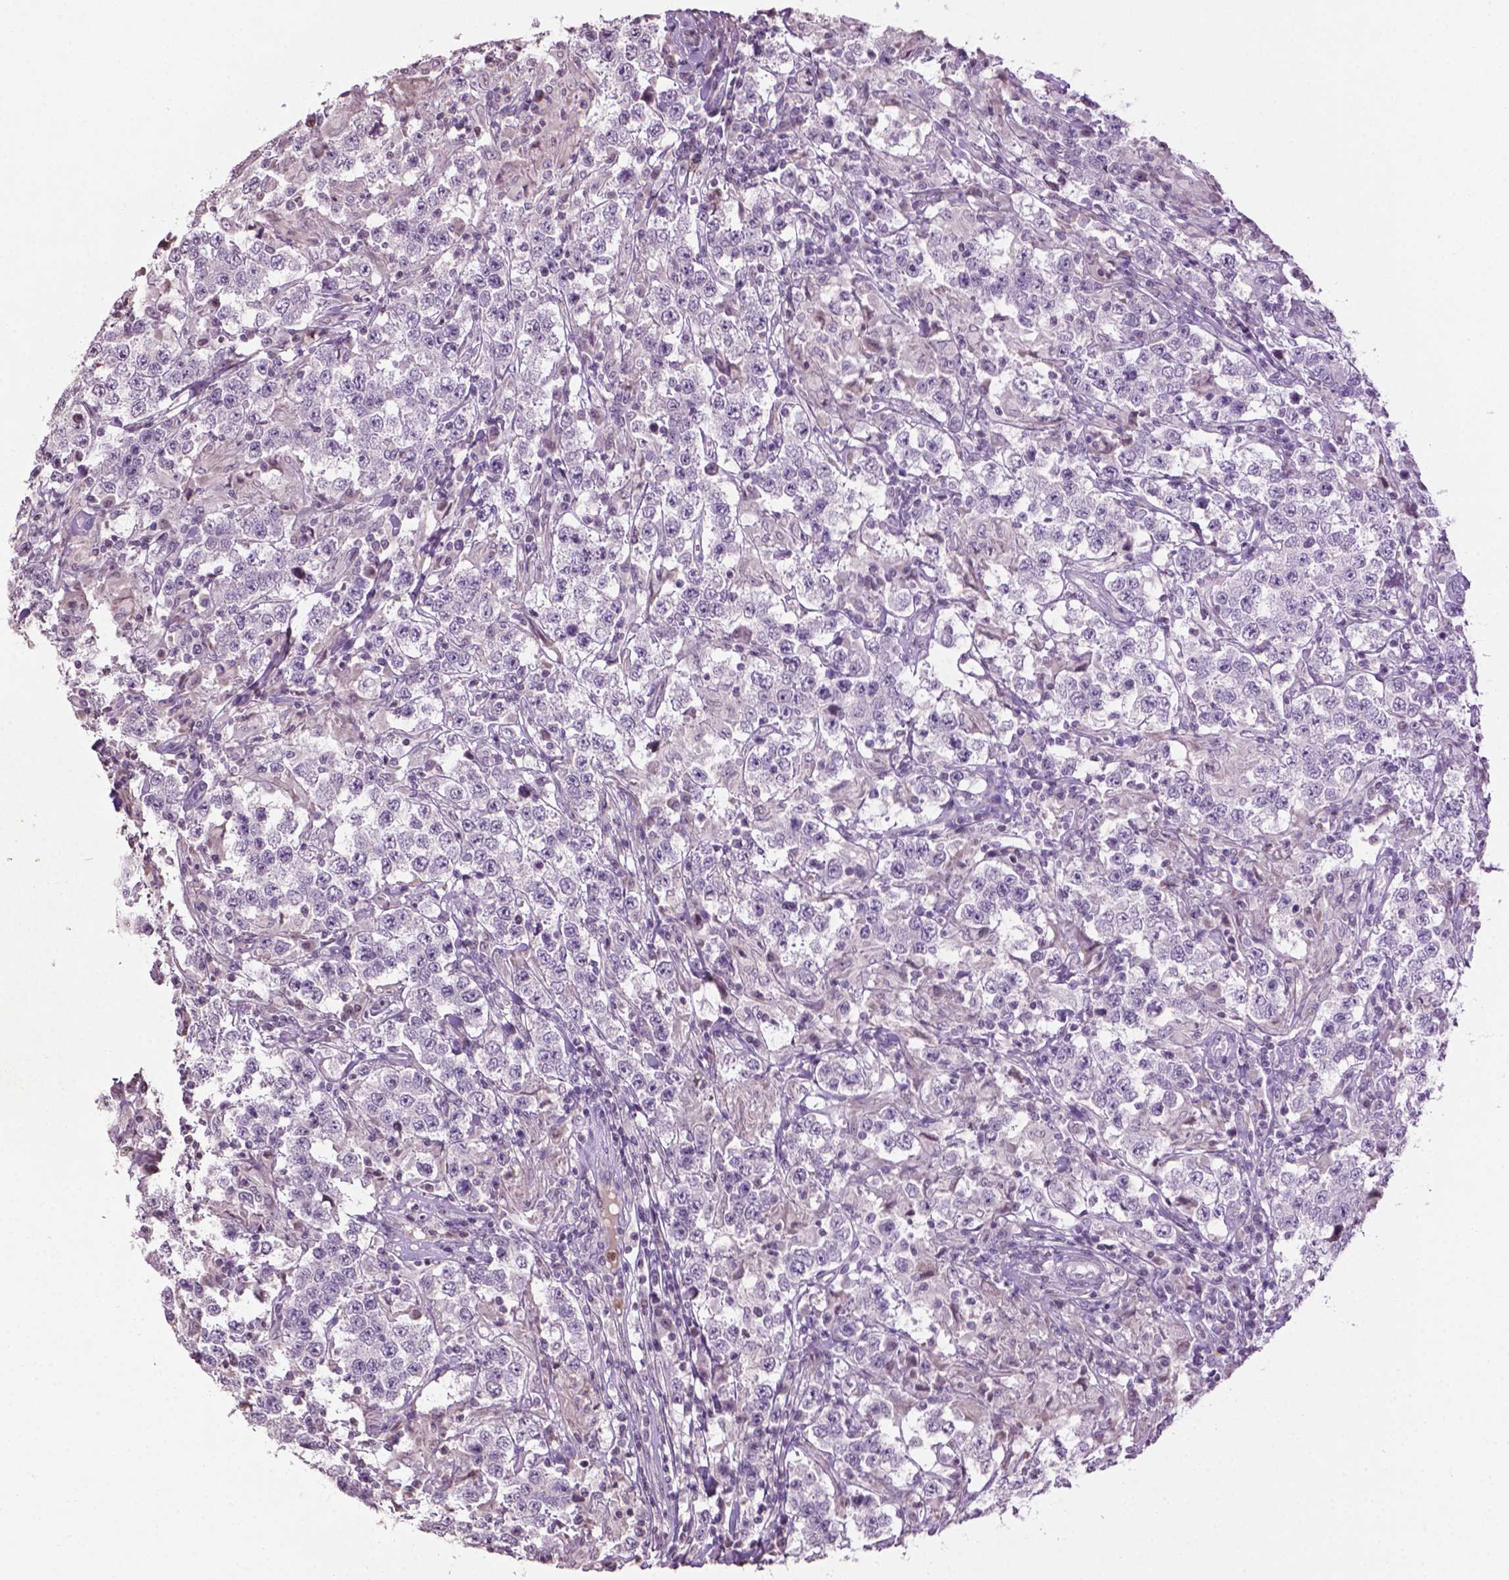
{"staining": {"intensity": "negative", "quantity": "none", "location": "none"}, "tissue": "testis cancer", "cell_type": "Tumor cells", "image_type": "cancer", "snomed": [{"axis": "morphology", "description": "Seminoma, NOS"}, {"axis": "morphology", "description": "Carcinoma, Embryonal, NOS"}, {"axis": "topography", "description": "Testis"}], "caption": "DAB (3,3'-diaminobenzidine) immunohistochemical staining of human embryonal carcinoma (testis) shows no significant expression in tumor cells. (DAB IHC, high magnification).", "gene": "NTNG2", "patient": {"sex": "male", "age": 41}}